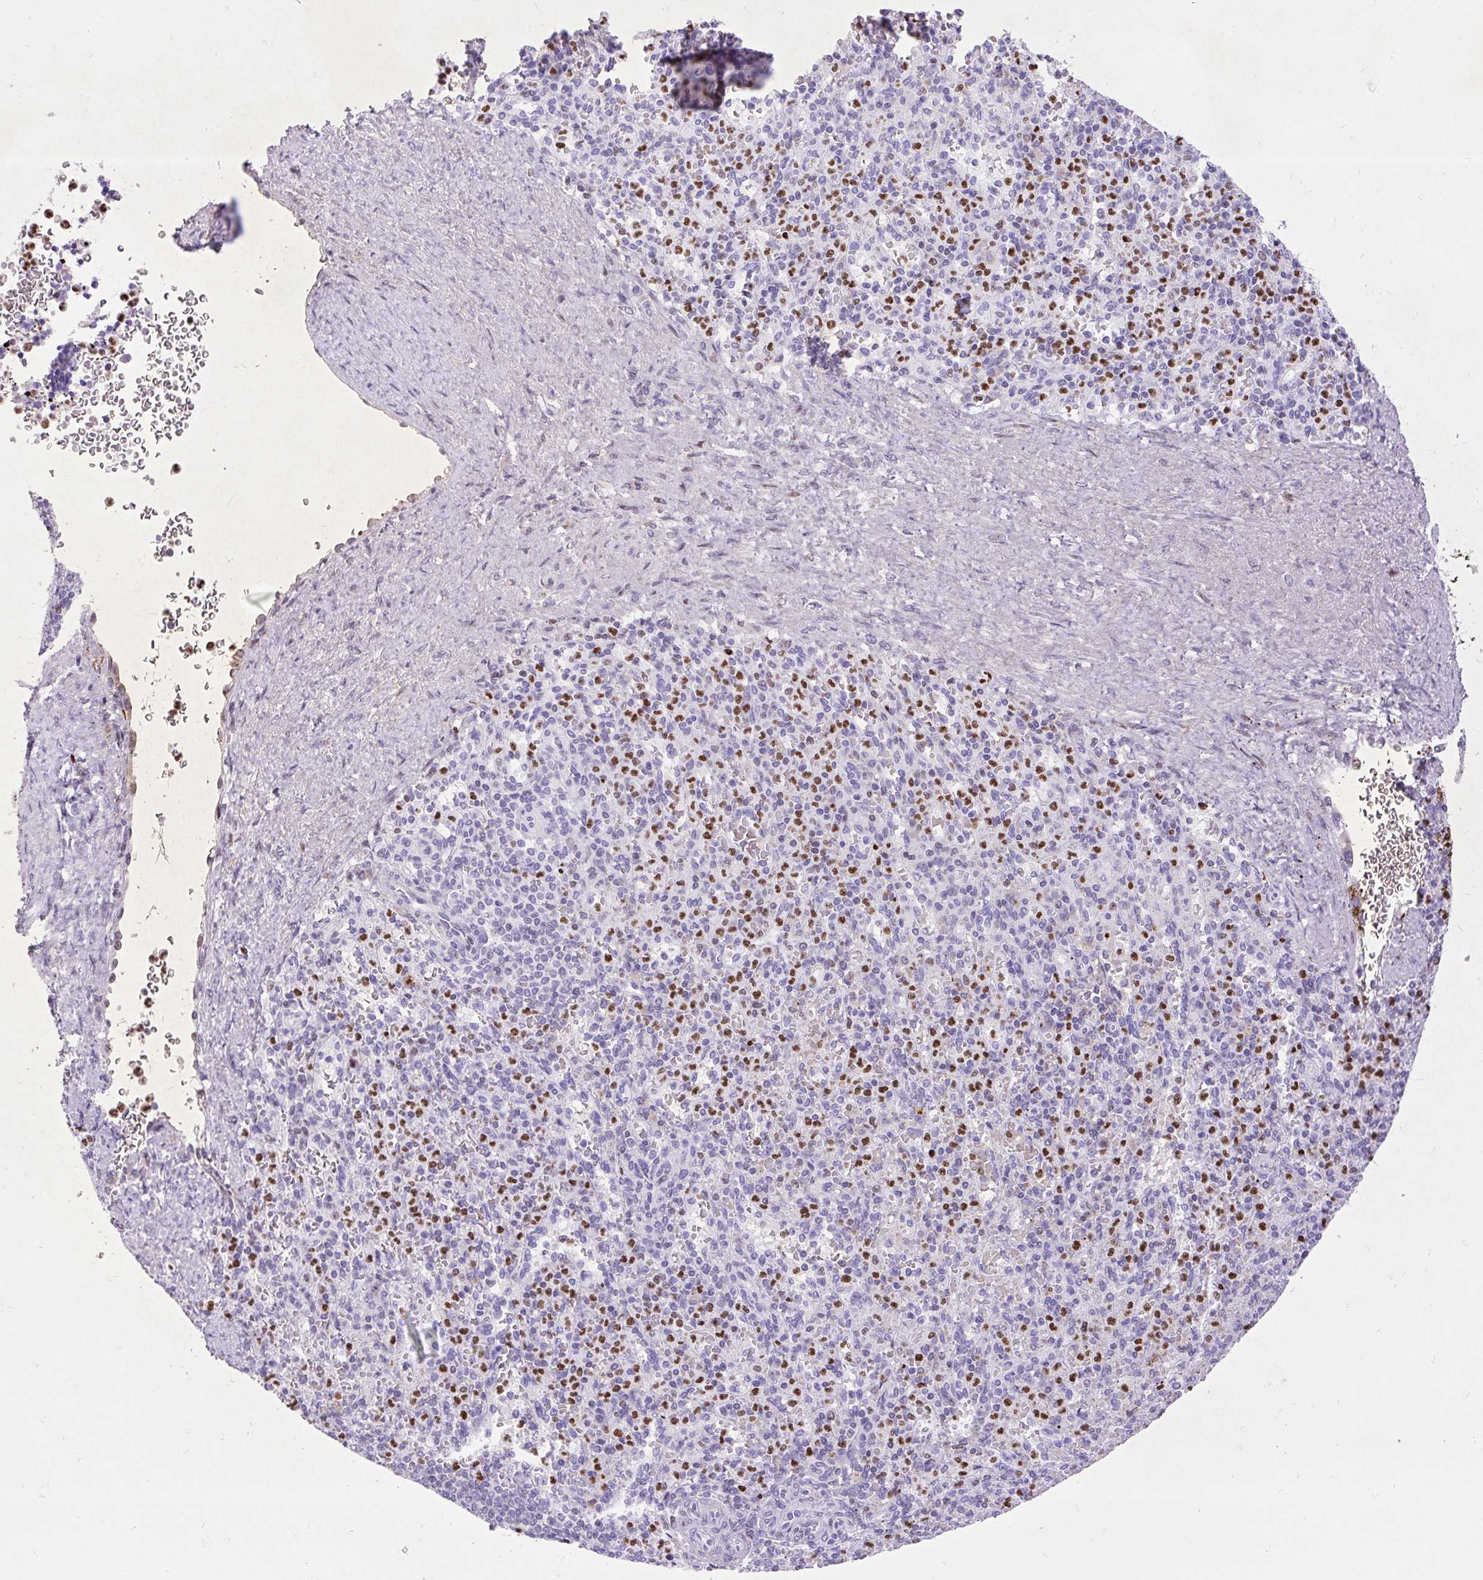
{"staining": {"intensity": "moderate", "quantity": "<25%", "location": "nuclear"}, "tissue": "spleen", "cell_type": "Cells in red pulp", "image_type": "normal", "snomed": [{"axis": "morphology", "description": "Normal tissue, NOS"}, {"axis": "topography", "description": "Spleen"}], "caption": "Spleen stained with a brown dye shows moderate nuclear positive staining in about <25% of cells in red pulp.", "gene": "SPC24", "patient": {"sex": "female", "age": 74}}